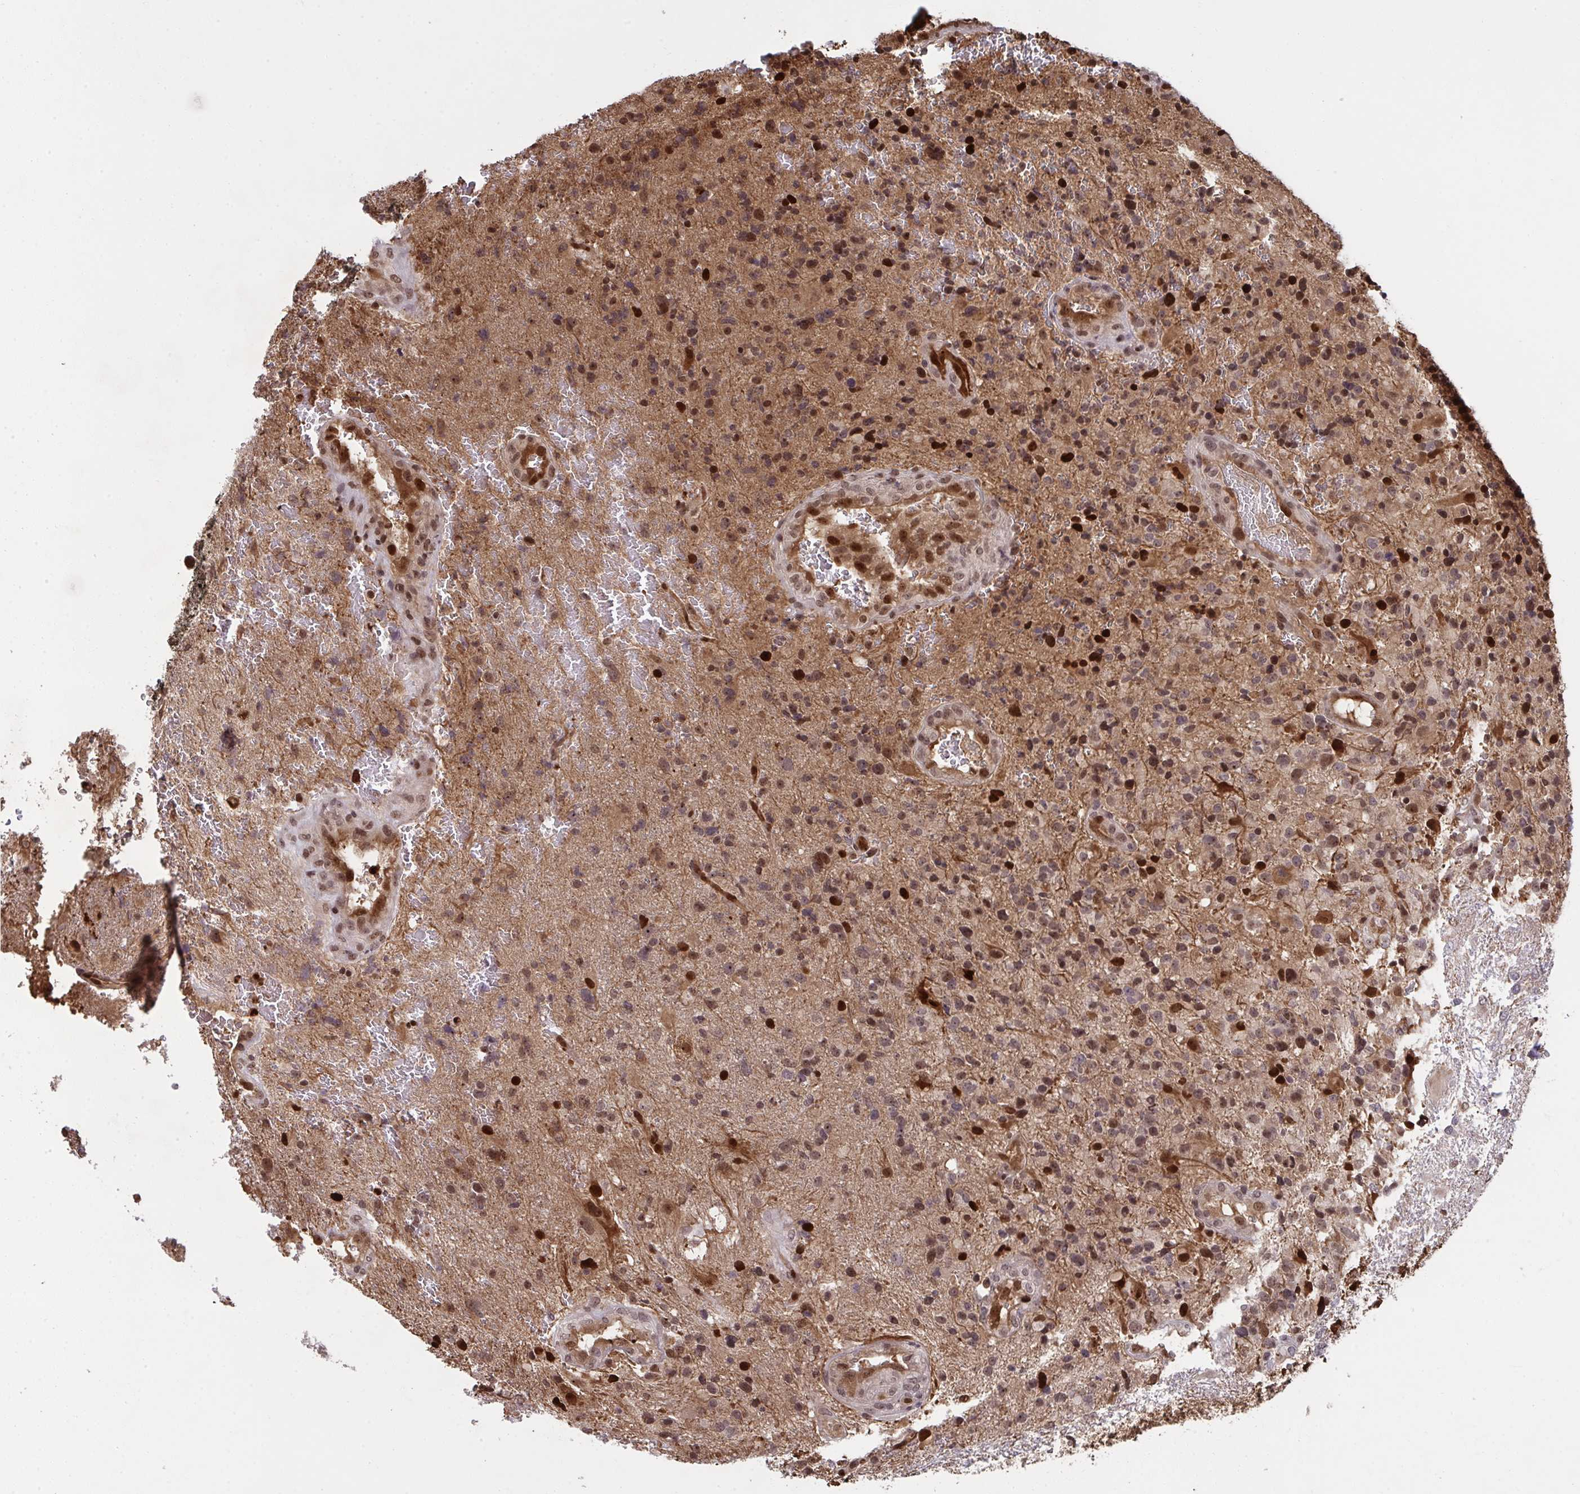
{"staining": {"intensity": "moderate", "quantity": "25%-75%", "location": "cytoplasmic/membranous,nuclear"}, "tissue": "glioma", "cell_type": "Tumor cells", "image_type": "cancer", "snomed": [{"axis": "morphology", "description": "Glioma, malignant, High grade"}, {"axis": "topography", "description": "Brain"}], "caption": "Immunohistochemical staining of glioma shows medium levels of moderate cytoplasmic/membranous and nuclear protein staining in approximately 25%-75% of tumor cells.", "gene": "UXT", "patient": {"sex": "male", "age": 53}}